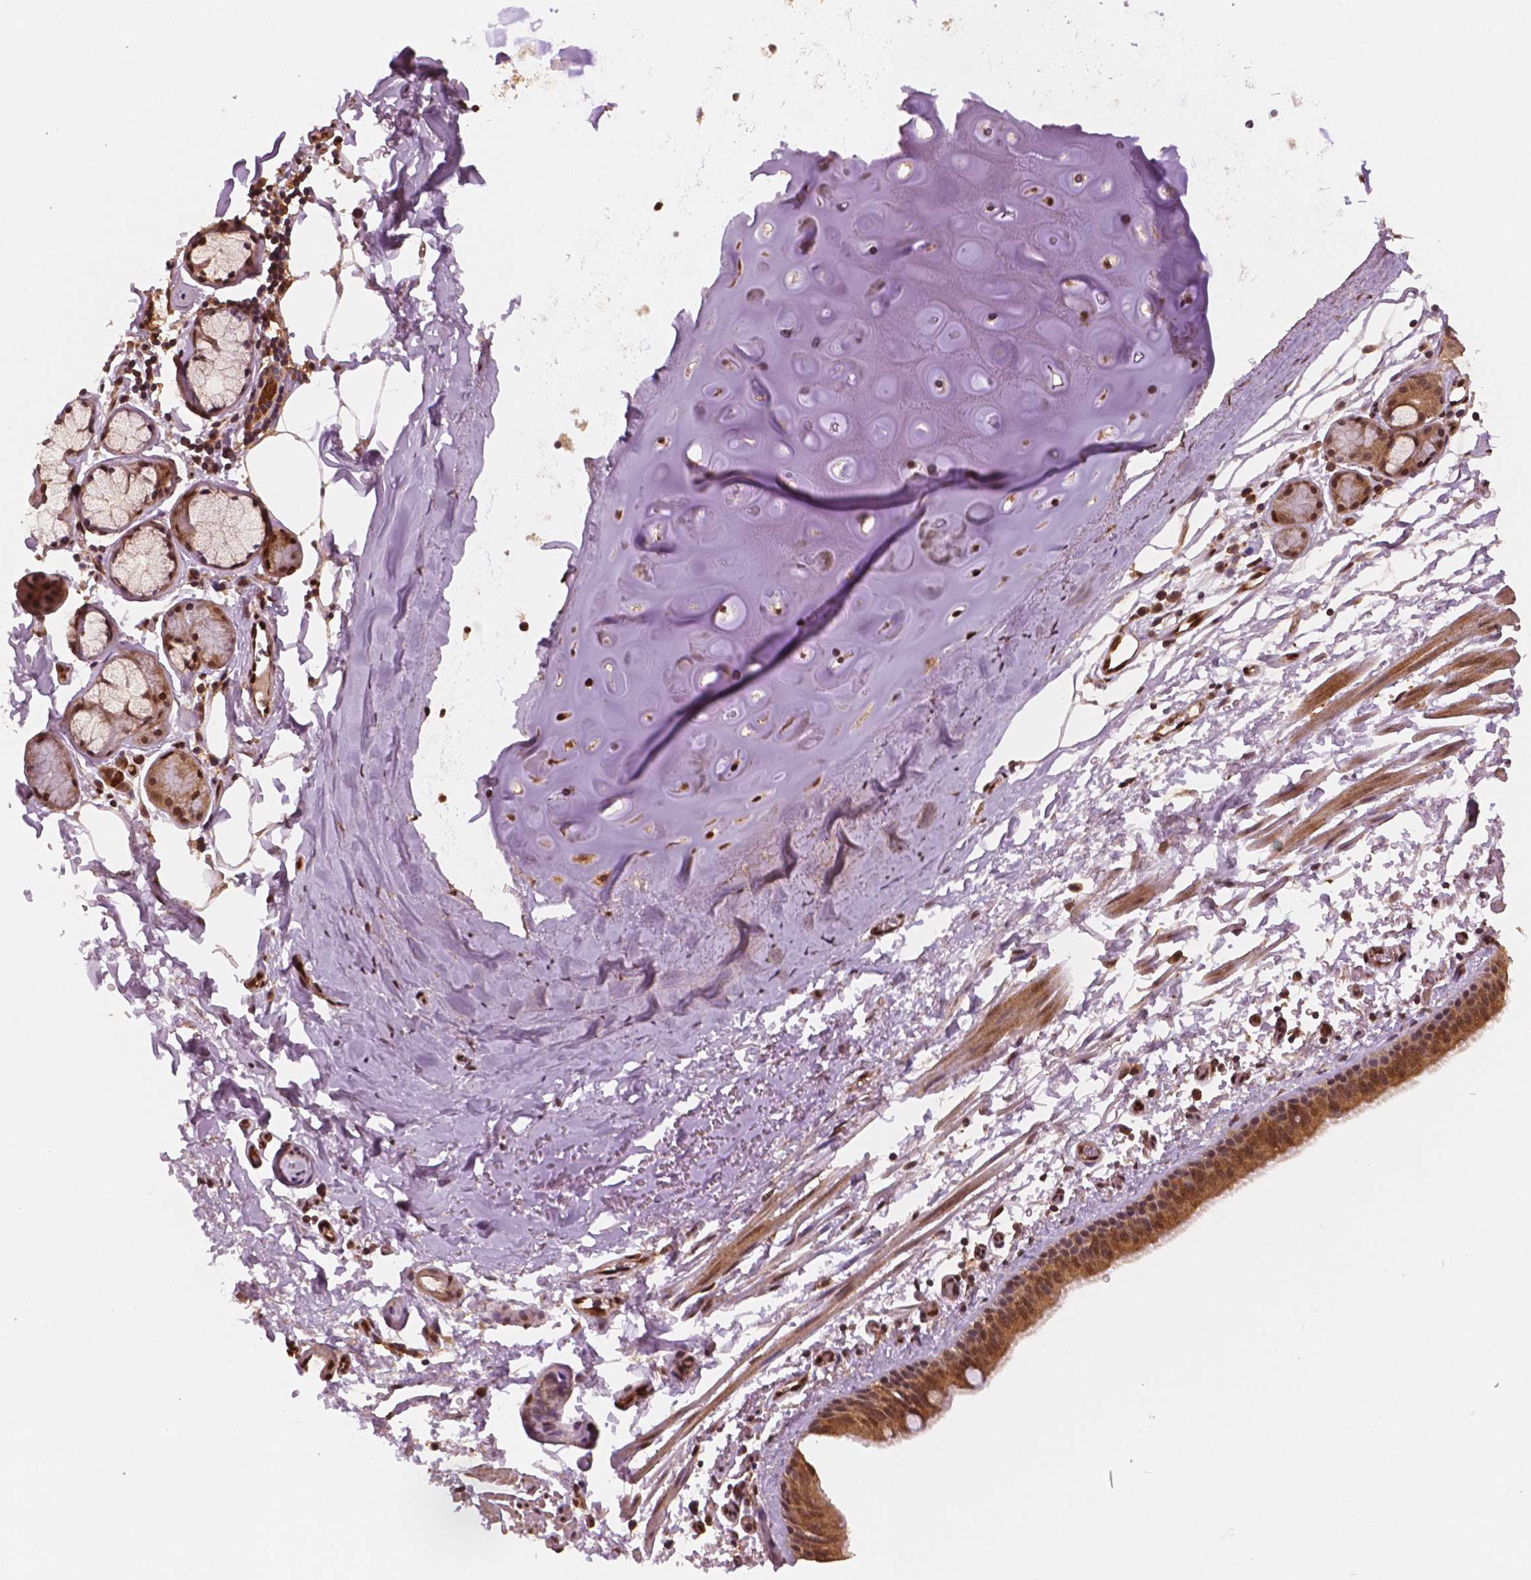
{"staining": {"intensity": "moderate", "quantity": ">75%", "location": "cytoplasmic/membranous,nuclear"}, "tissue": "bronchus", "cell_type": "Respiratory epithelial cells", "image_type": "normal", "snomed": [{"axis": "morphology", "description": "Normal tissue, NOS"}, {"axis": "topography", "description": "Bronchus"}], "caption": "Immunohistochemistry image of benign bronchus stained for a protein (brown), which reveals medium levels of moderate cytoplasmic/membranous,nuclear staining in about >75% of respiratory epithelial cells.", "gene": "STAT3", "patient": {"sex": "female", "age": 61}}